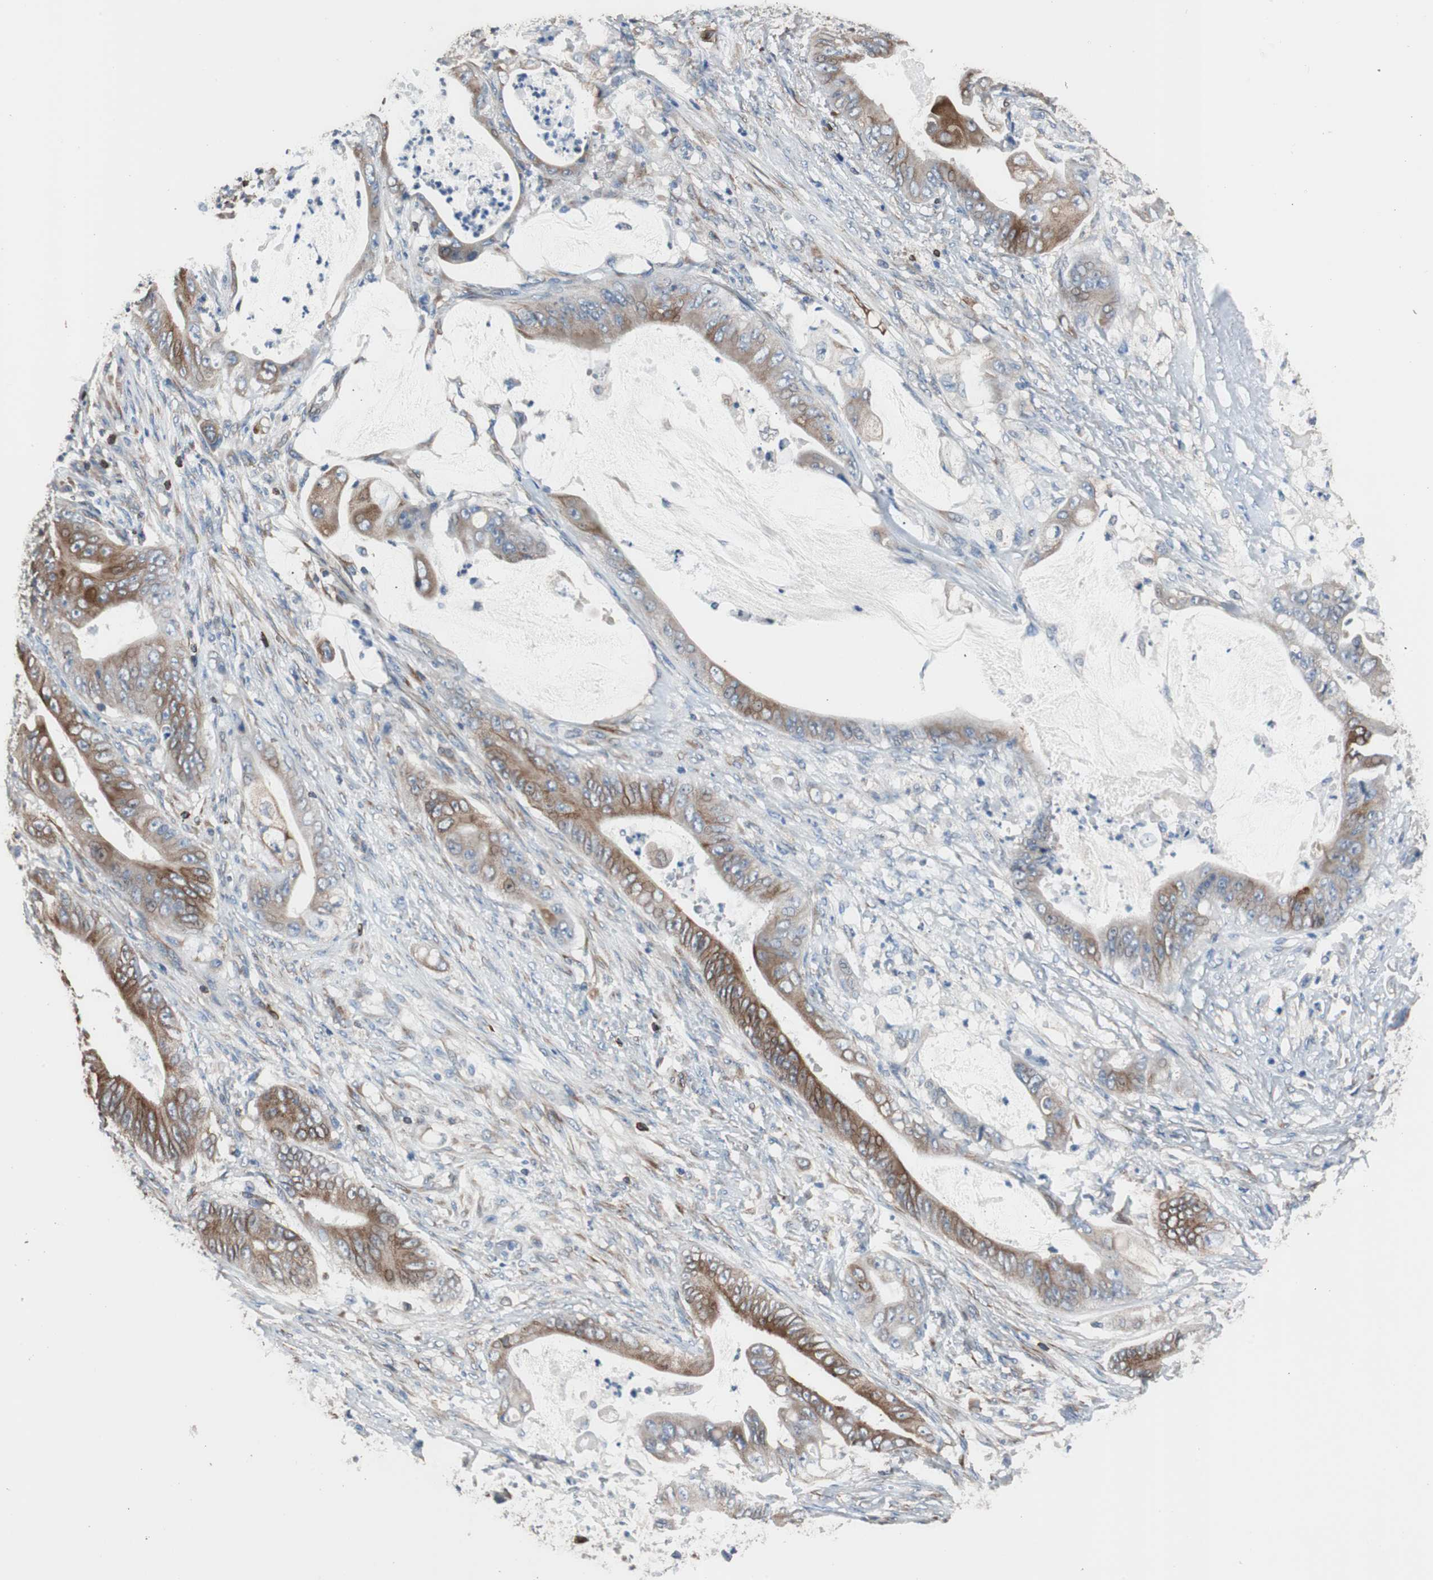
{"staining": {"intensity": "moderate", "quantity": ">75%", "location": "cytoplasmic/membranous"}, "tissue": "stomach cancer", "cell_type": "Tumor cells", "image_type": "cancer", "snomed": [{"axis": "morphology", "description": "Adenocarcinoma, NOS"}, {"axis": "topography", "description": "Stomach"}], "caption": "This histopathology image displays immunohistochemistry (IHC) staining of stomach adenocarcinoma, with medium moderate cytoplasmic/membranous expression in about >75% of tumor cells.", "gene": "PBXIP1", "patient": {"sex": "female", "age": 73}}